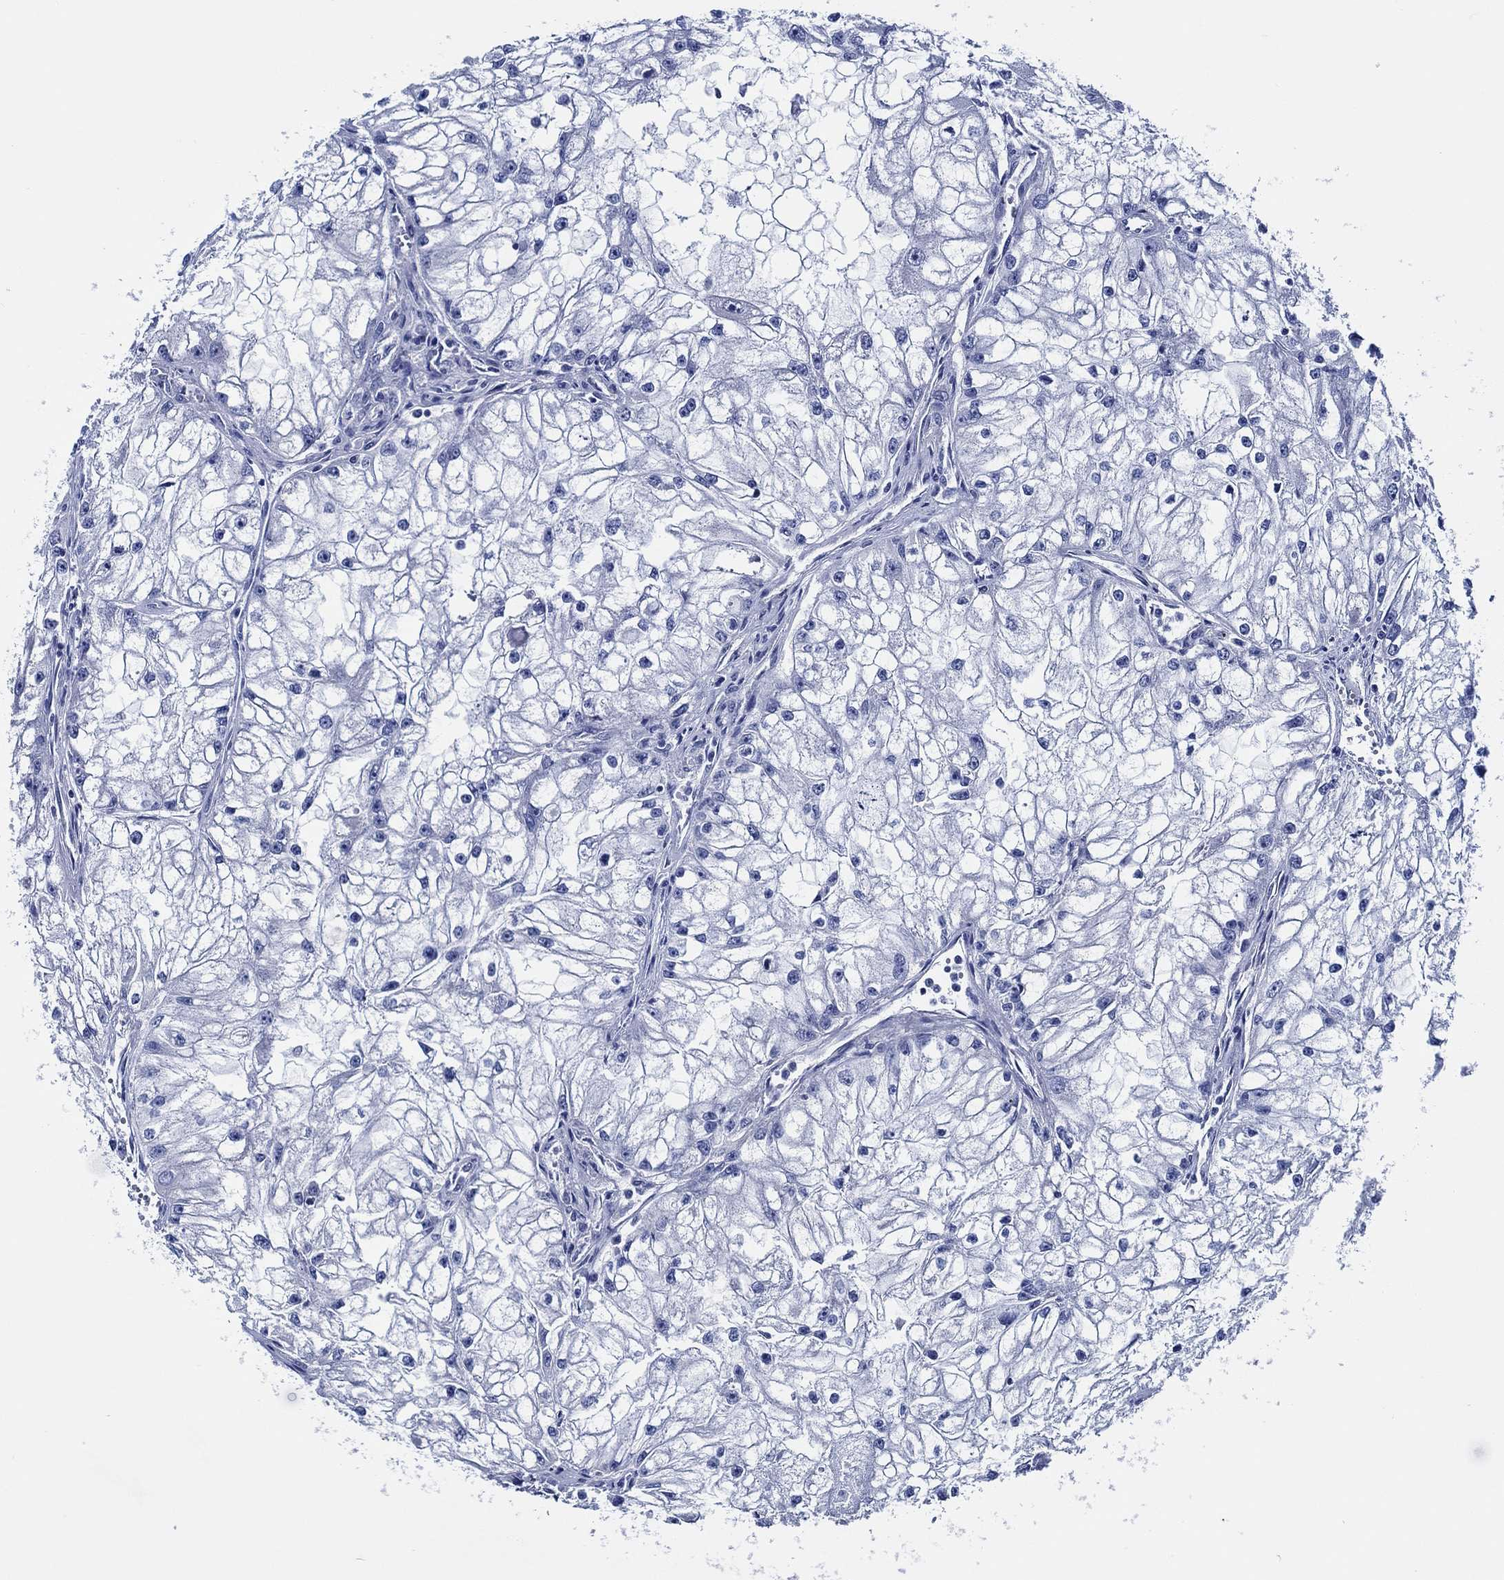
{"staining": {"intensity": "negative", "quantity": "none", "location": "none"}, "tissue": "renal cancer", "cell_type": "Tumor cells", "image_type": "cancer", "snomed": [{"axis": "morphology", "description": "Adenocarcinoma, NOS"}, {"axis": "topography", "description": "Kidney"}], "caption": "Immunohistochemistry micrograph of human adenocarcinoma (renal) stained for a protein (brown), which demonstrates no positivity in tumor cells.", "gene": "WDR62", "patient": {"sex": "male", "age": 59}}